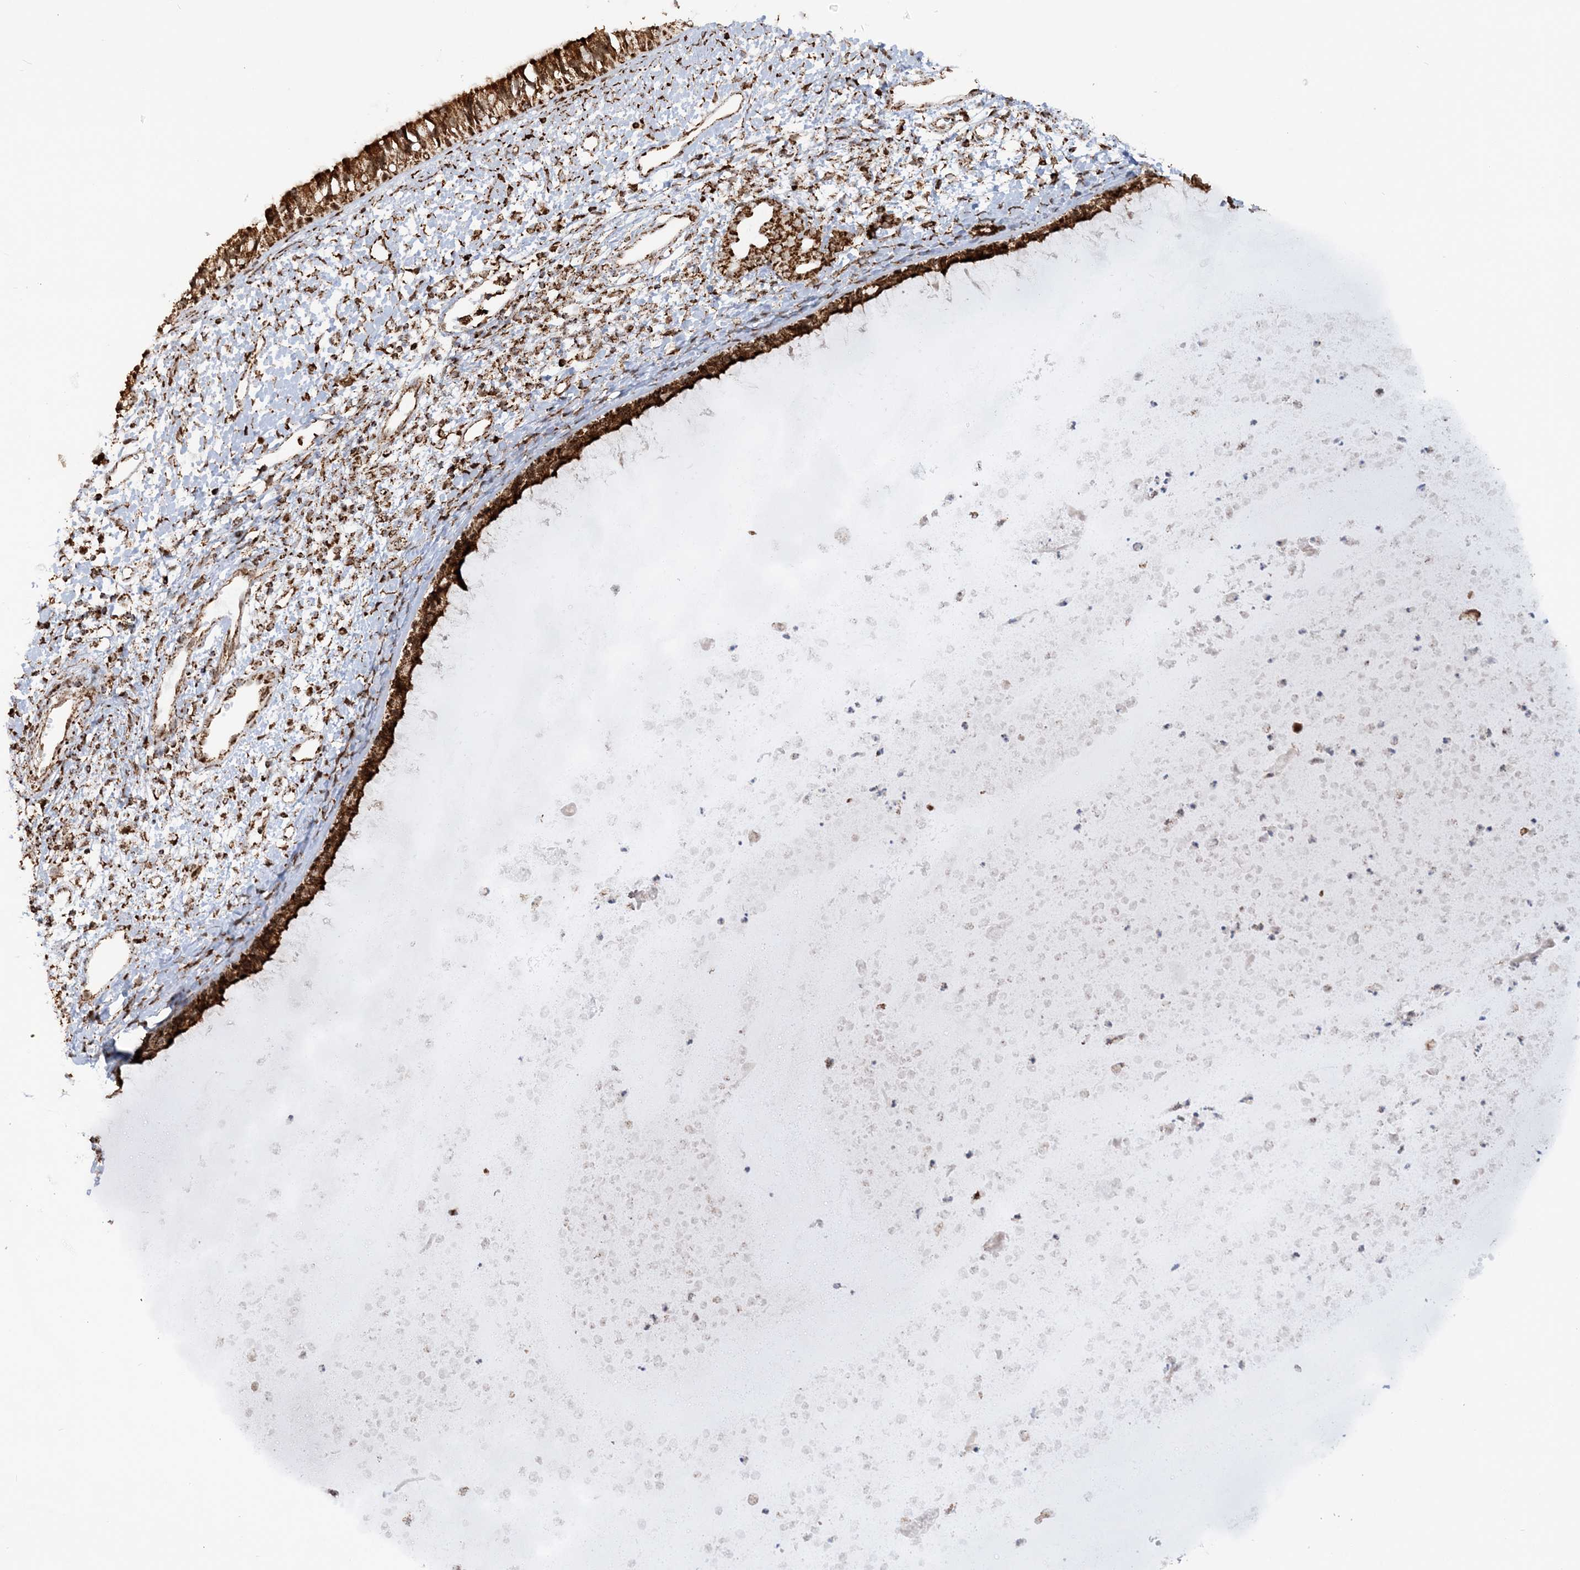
{"staining": {"intensity": "strong", "quantity": ">75%", "location": "cytoplasmic/membranous"}, "tissue": "nasopharynx", "cell_type": "Respiratory epithelial cells", "image_type": "normal", "snomed": [{"axis": "morphology", "description": "Normal tissue, NOS"}, {"axis": "topography", "description": "Nasopharynx"}], "caption": "Respiratory epithelial cells show high levels of strong cytoplasmic/membranous positivity in about >75% of cells in unremarkable human nasopharynx. (Brightfield microscopy of DAB IHC at high magnification).", "gene": "CRY2", "patient": {"sex": "male", "age": 22}}